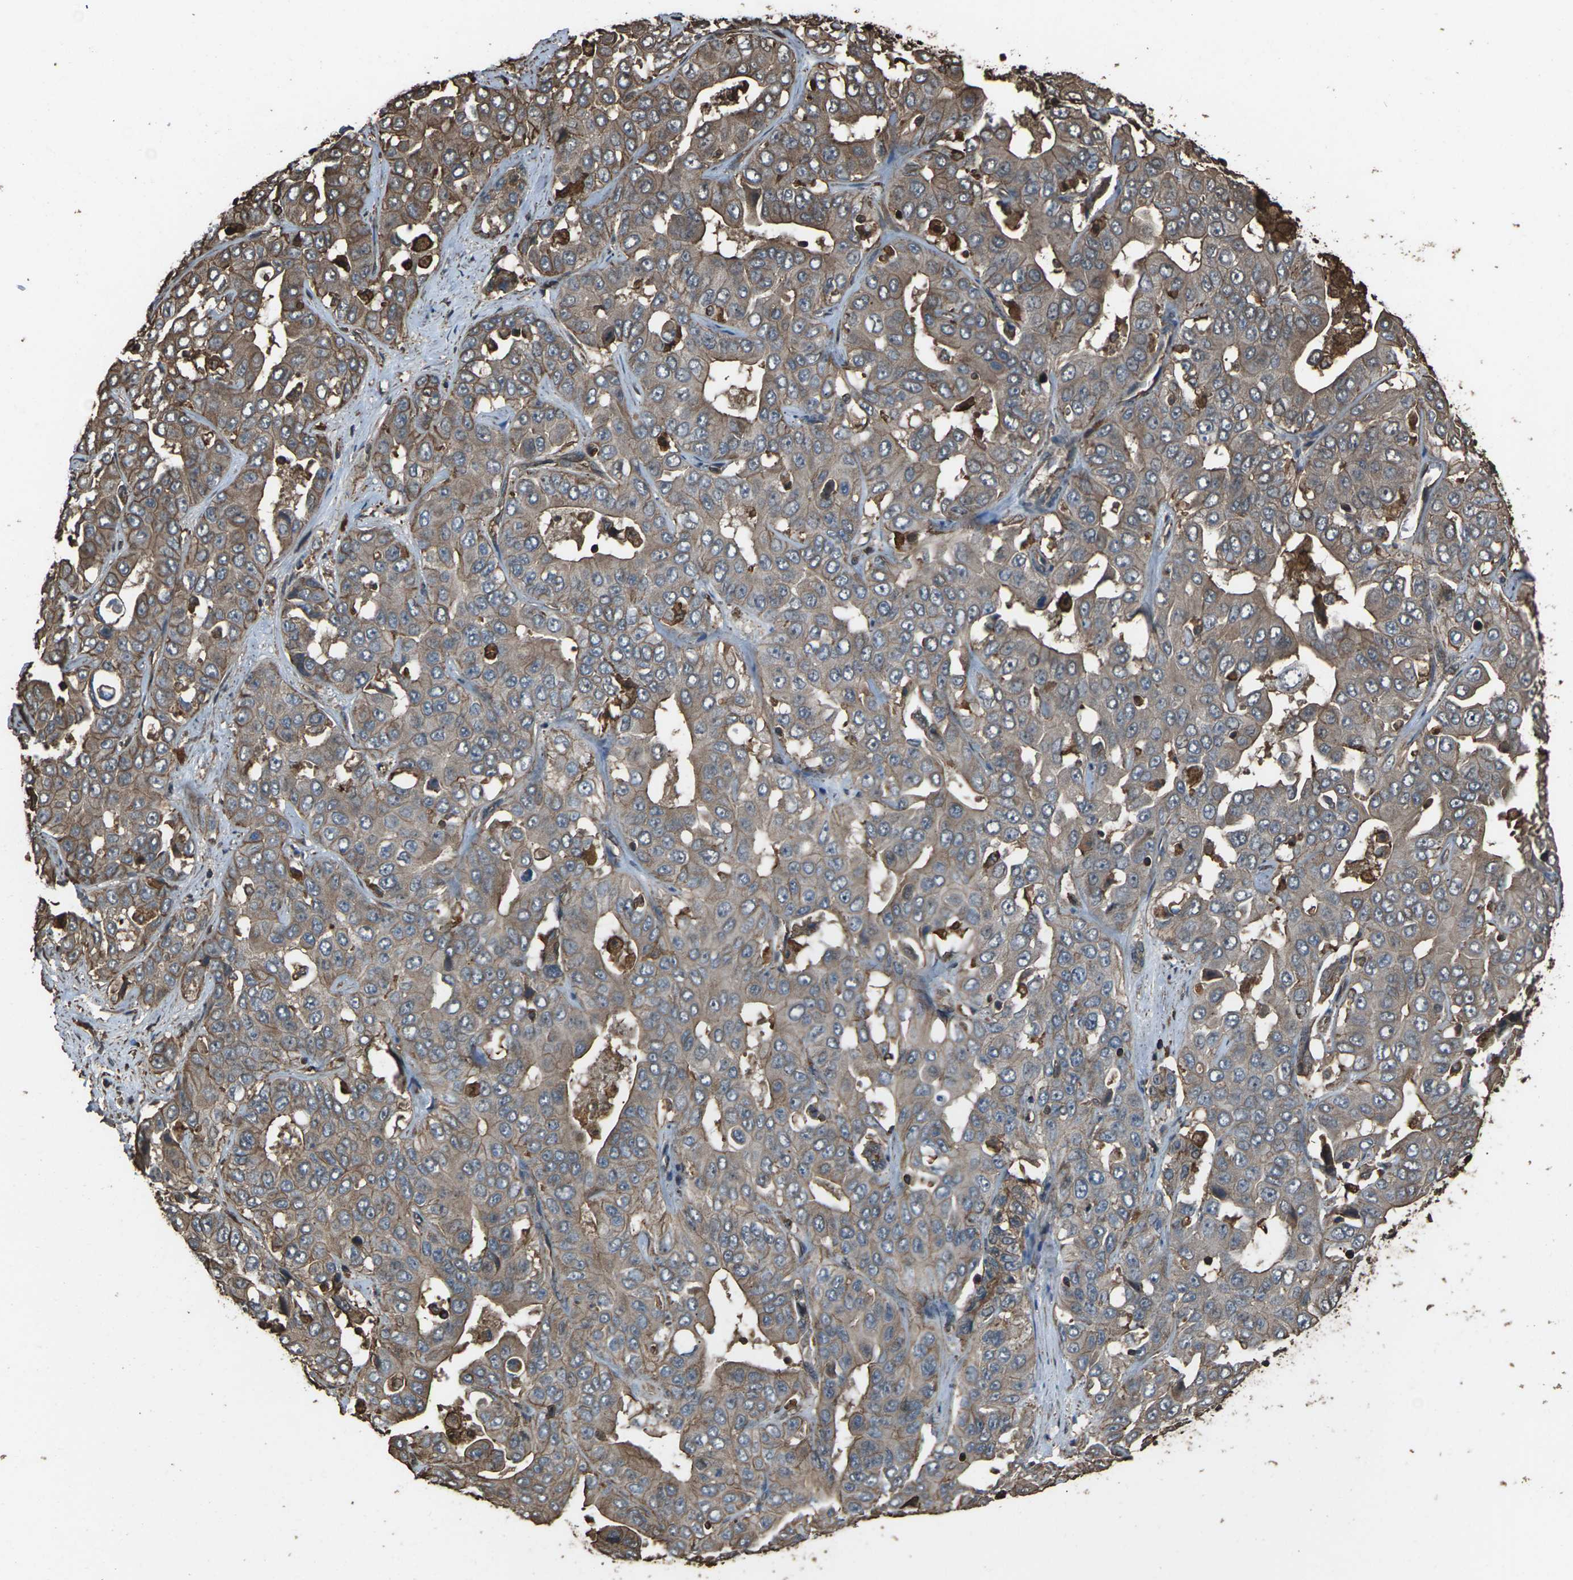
{"staining": {"intensity": "moderate", "quantity": "25%-75%", "location": "cytoplasmic/membranous"}, "tissue": "liver cancer", "cell_type": "Tumor cells", "image_type": "cancer", "snomed": [{"axis": "morphology", "description": "Cholangiocarcinoma"}, {"axis": "topography", "description": "Liver"}], "caption": "Approximately 25%-75% of tumor cells in liver cholangiocarcinoma show moderate cytoplasmic/membranous protein staining as visualized by brown immunohistochemical staining.", "gene": "DHPS", "patient": {"sex": "female", "age": 52}}